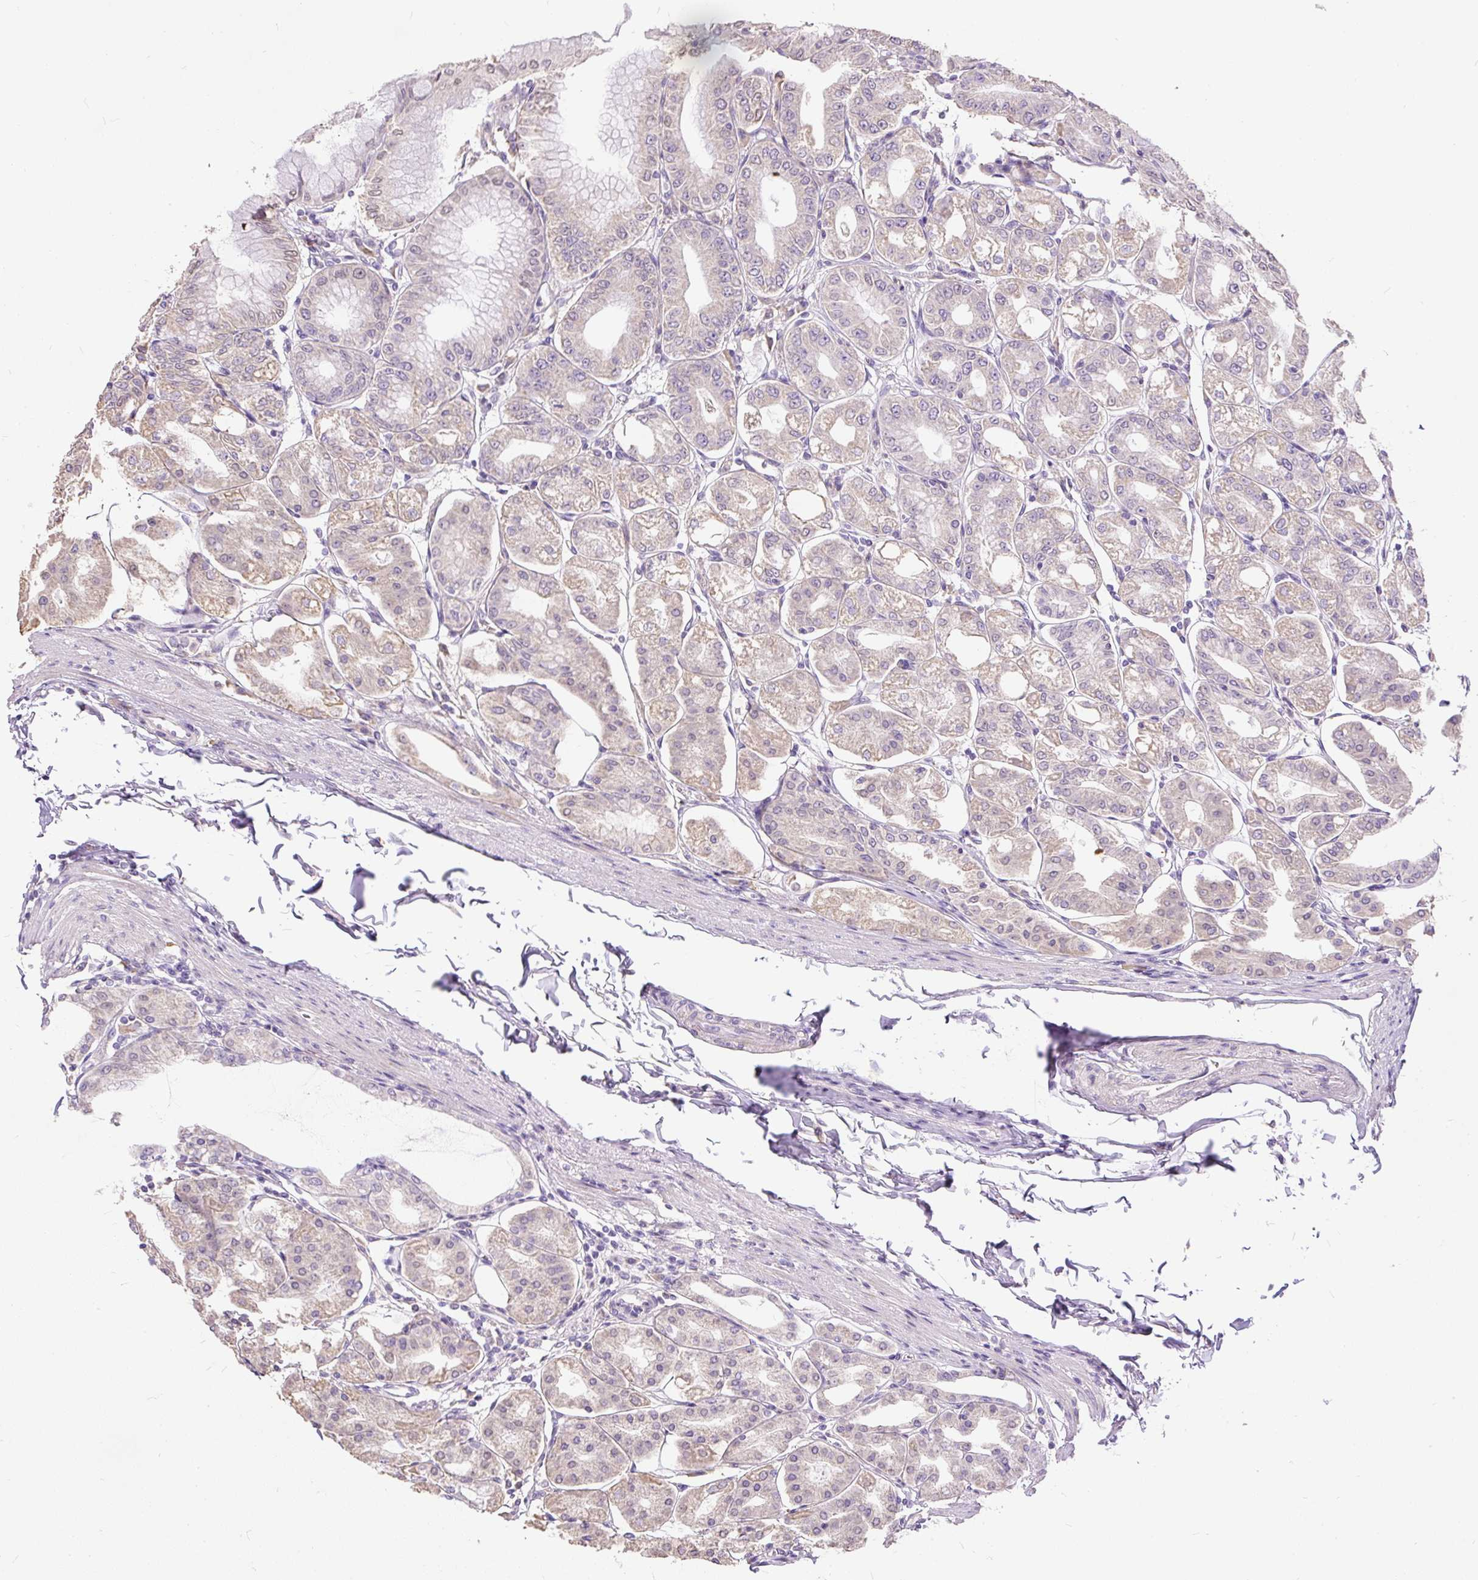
{"staining": {"intensity": "weak", "quantity": "<25%", "location": "cytoplasmic/membranous"}, "tissue": "stomach", "cell_type": "Glandular cells", "image_type": "normal", "snomed": [{"axis": "morphology", "description": "Normal tissue, NOS"}, {"axis": "topography", "description": "Stomach, lower"}], "caption": "High power microscopy photomicrograph of an IHC histopathology image of unremarkable stomach, revealing no significant positivity in glandular cells.", "gene": "GBX1", "patient": {"sex": "male", "age": 71}}